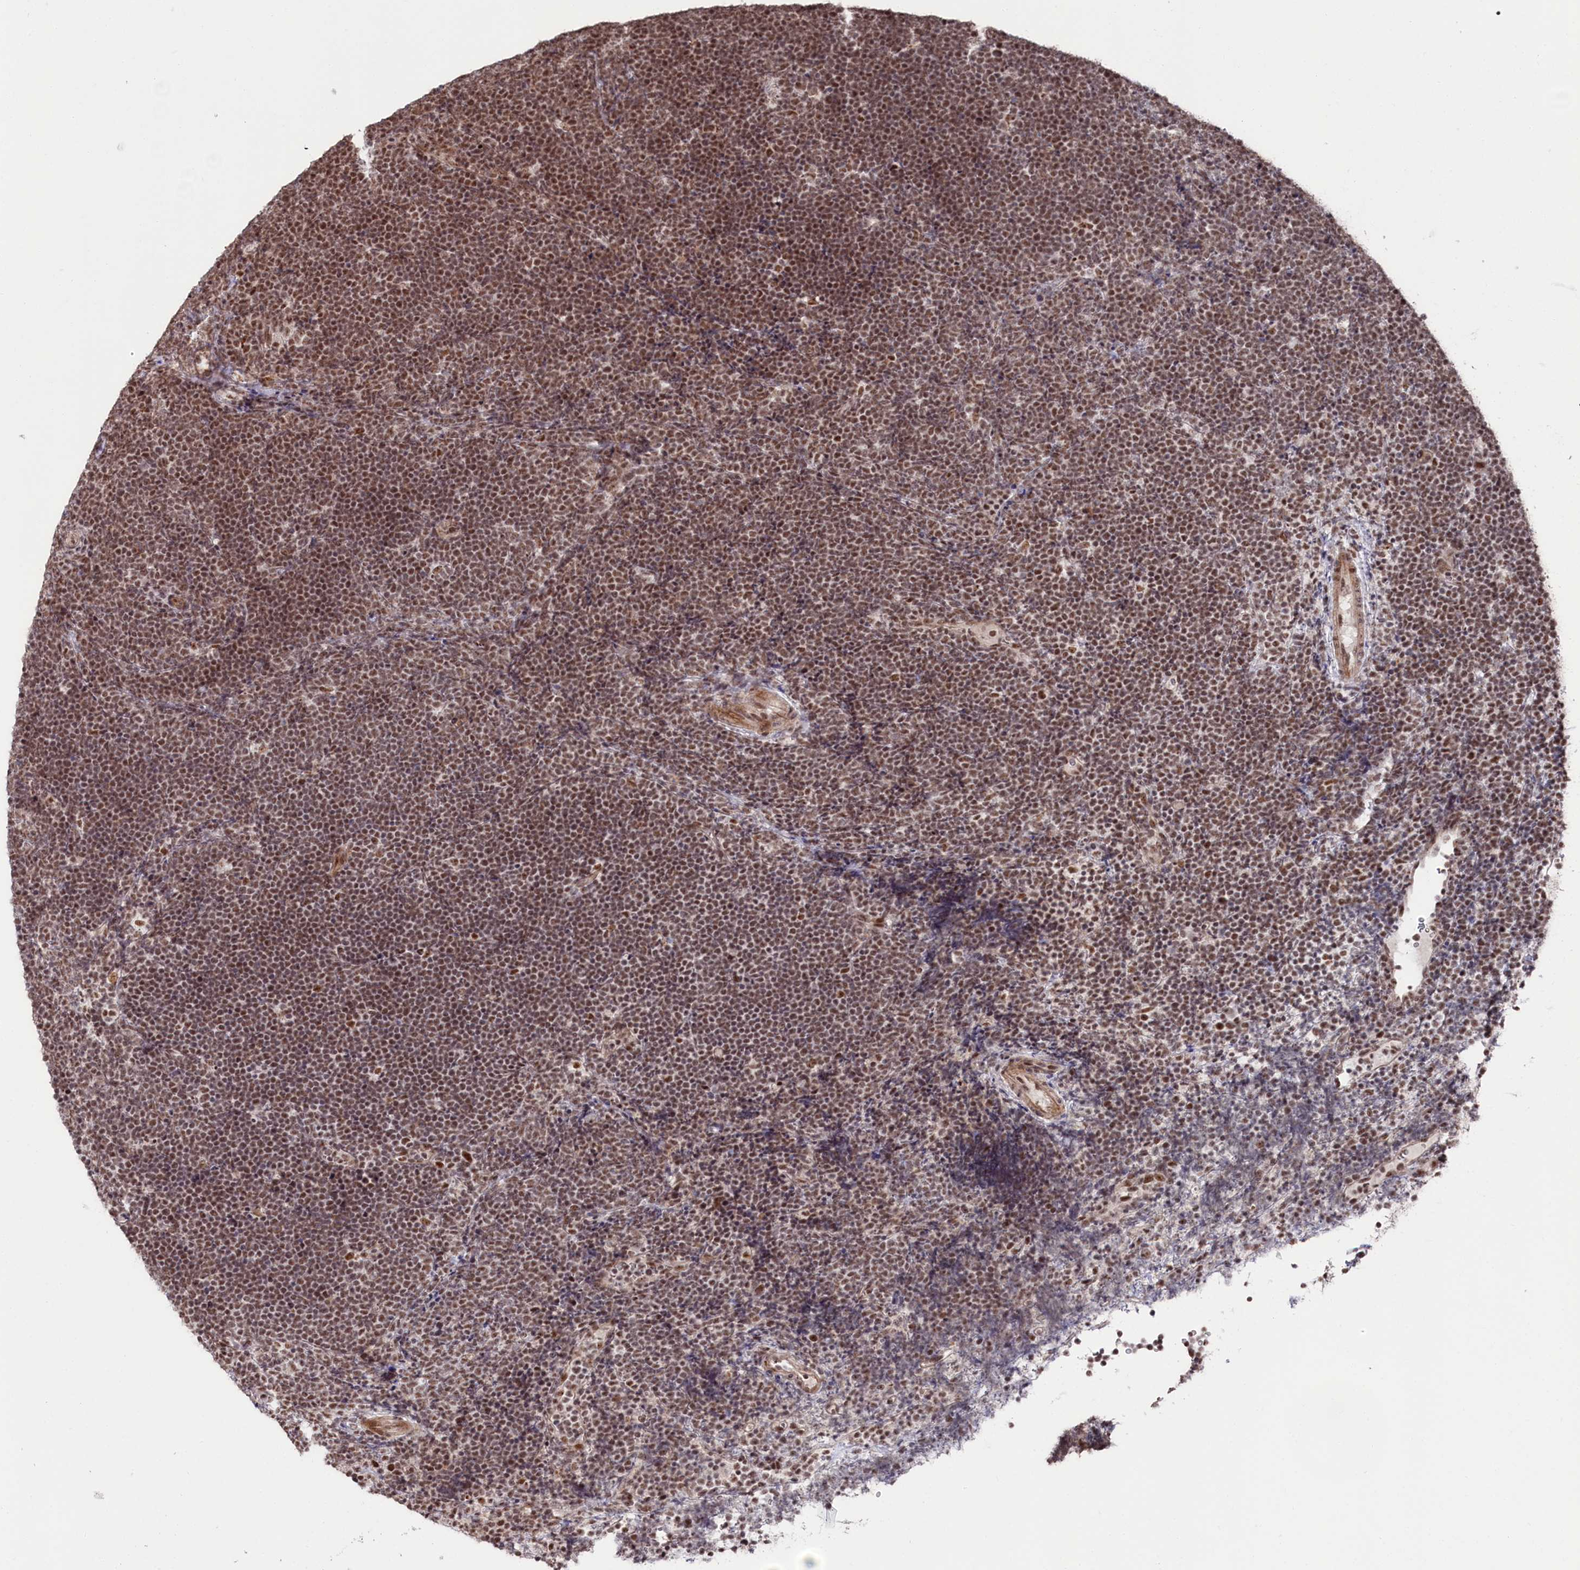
{"staining": {"intensity": "moderate", "quantity": ">75%", "location": "nuclear"}, "tissue": "lymphoma", "cell_type": "Tumor cells", "image_type": "cancer", "snomed": [{"axis": "morphology", "description": "Malignant lymphoma, non-Hodgkin's type, High grade"}, {"axis": "topography", "description": "Lymph node"}], "caption": "Immunohistochemistry histopathology image of human lymphoma stained for a protein (brown), which demonstrates medium levels of moderate nuclear expression in approximately >75% of tumor cells.", "gene": "POLR2H", "patient": {"sex": "male", "age": 13}}